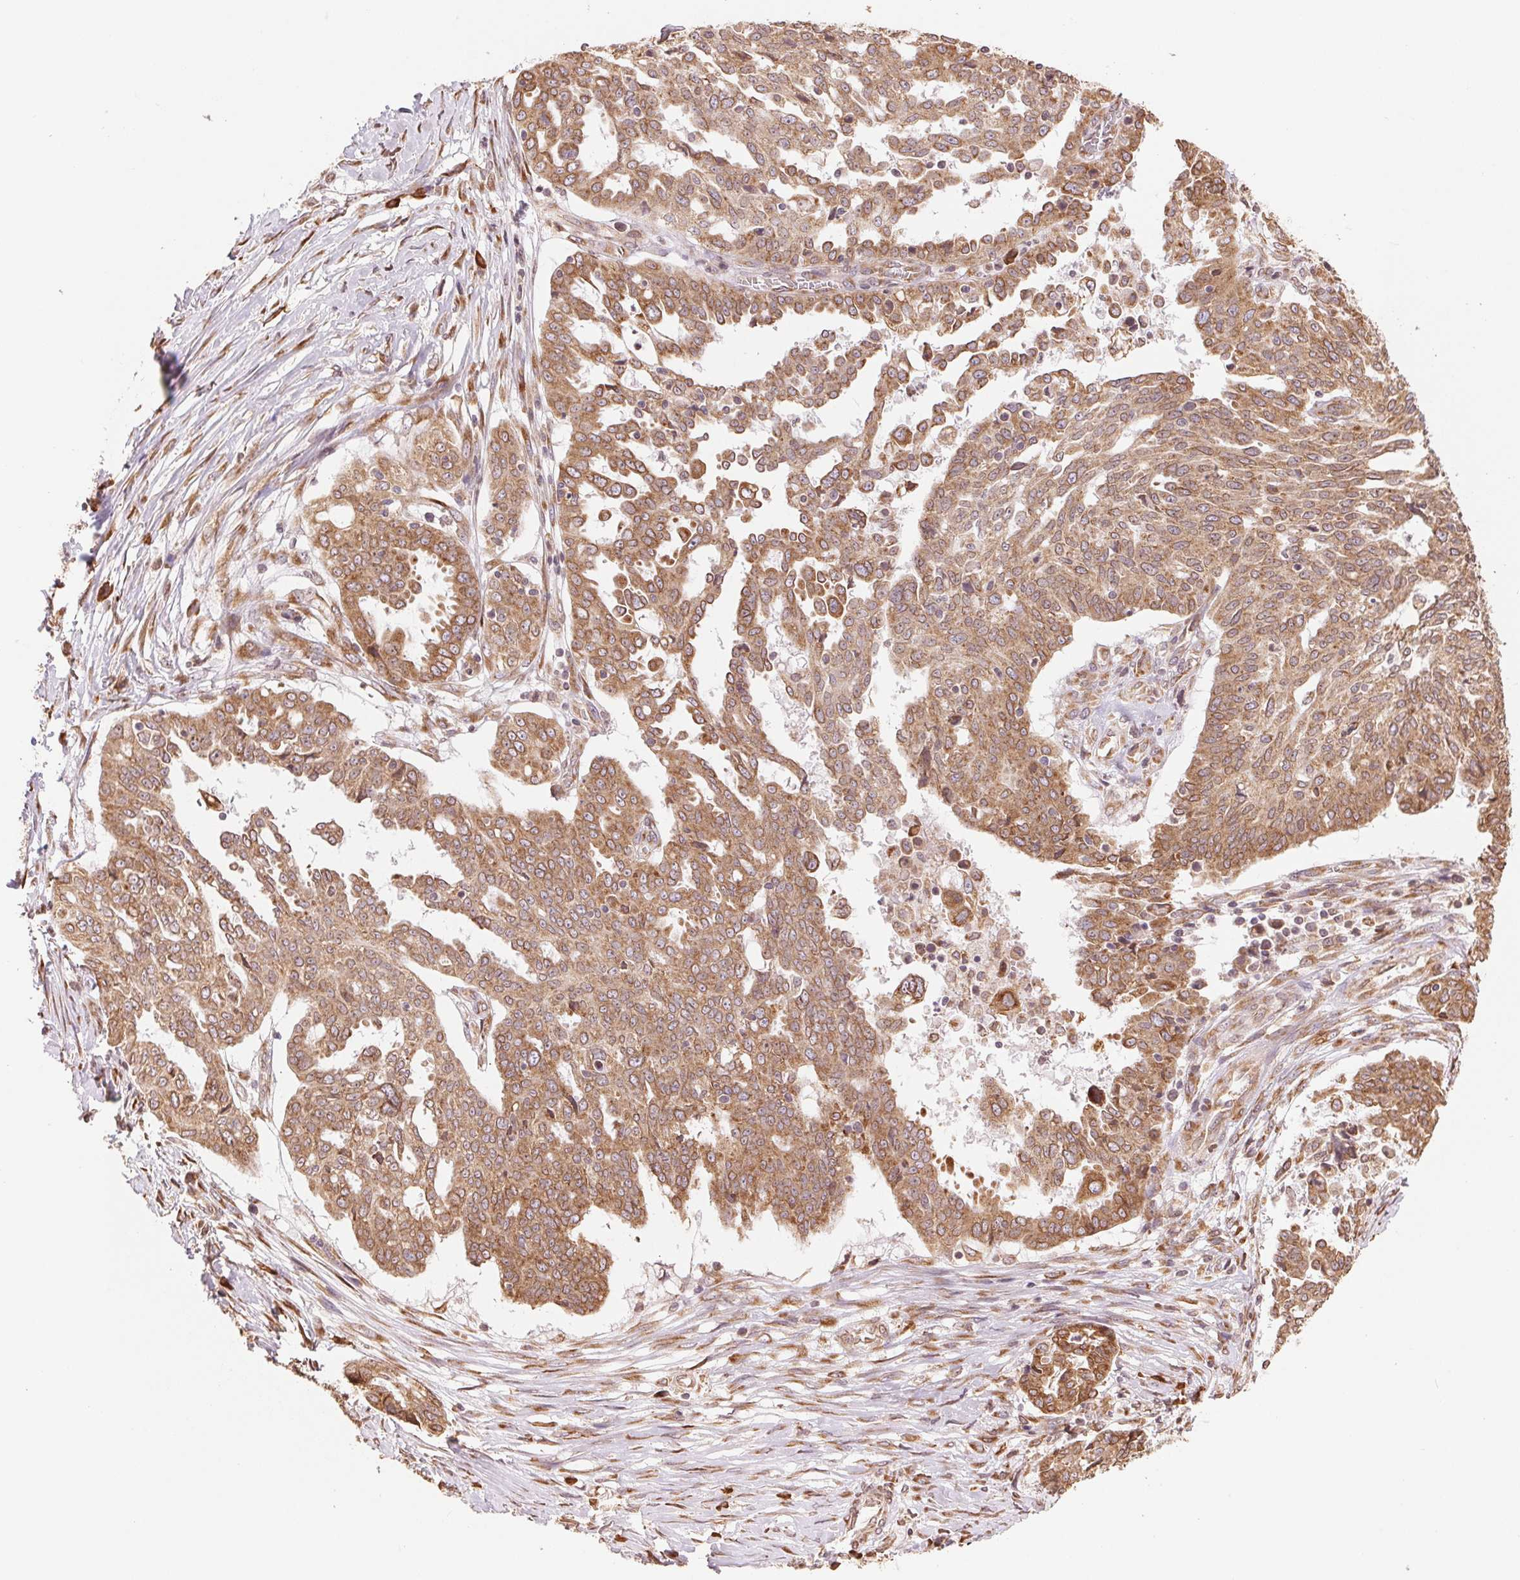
{"staining": {"intensity": "moderate", "quantity": ">75%", "location": "cytoplasmic/membranous"}, "tissue": "ovarian cancer", "cell_type": "Tumor cells", "image_type": "cancer", "snomed": [{"axis": "morphology", "description": "Cystadenocarcinoma, serous, NOS"}, {"axis": "topography", "description": "Ovary"}], "caption": "A high-resolution histopathology image shows immunohistochemistry (IHC) staining of ovarian cancer (serous cystadenocarcinoma), which demonstrates moderate cytoplasmic/membranous positivity in approximately >75% of tumor cells. Nuclei are stained in blue.", "gene": "RPN1", "patient": {"sex": "female", "age": 67}}